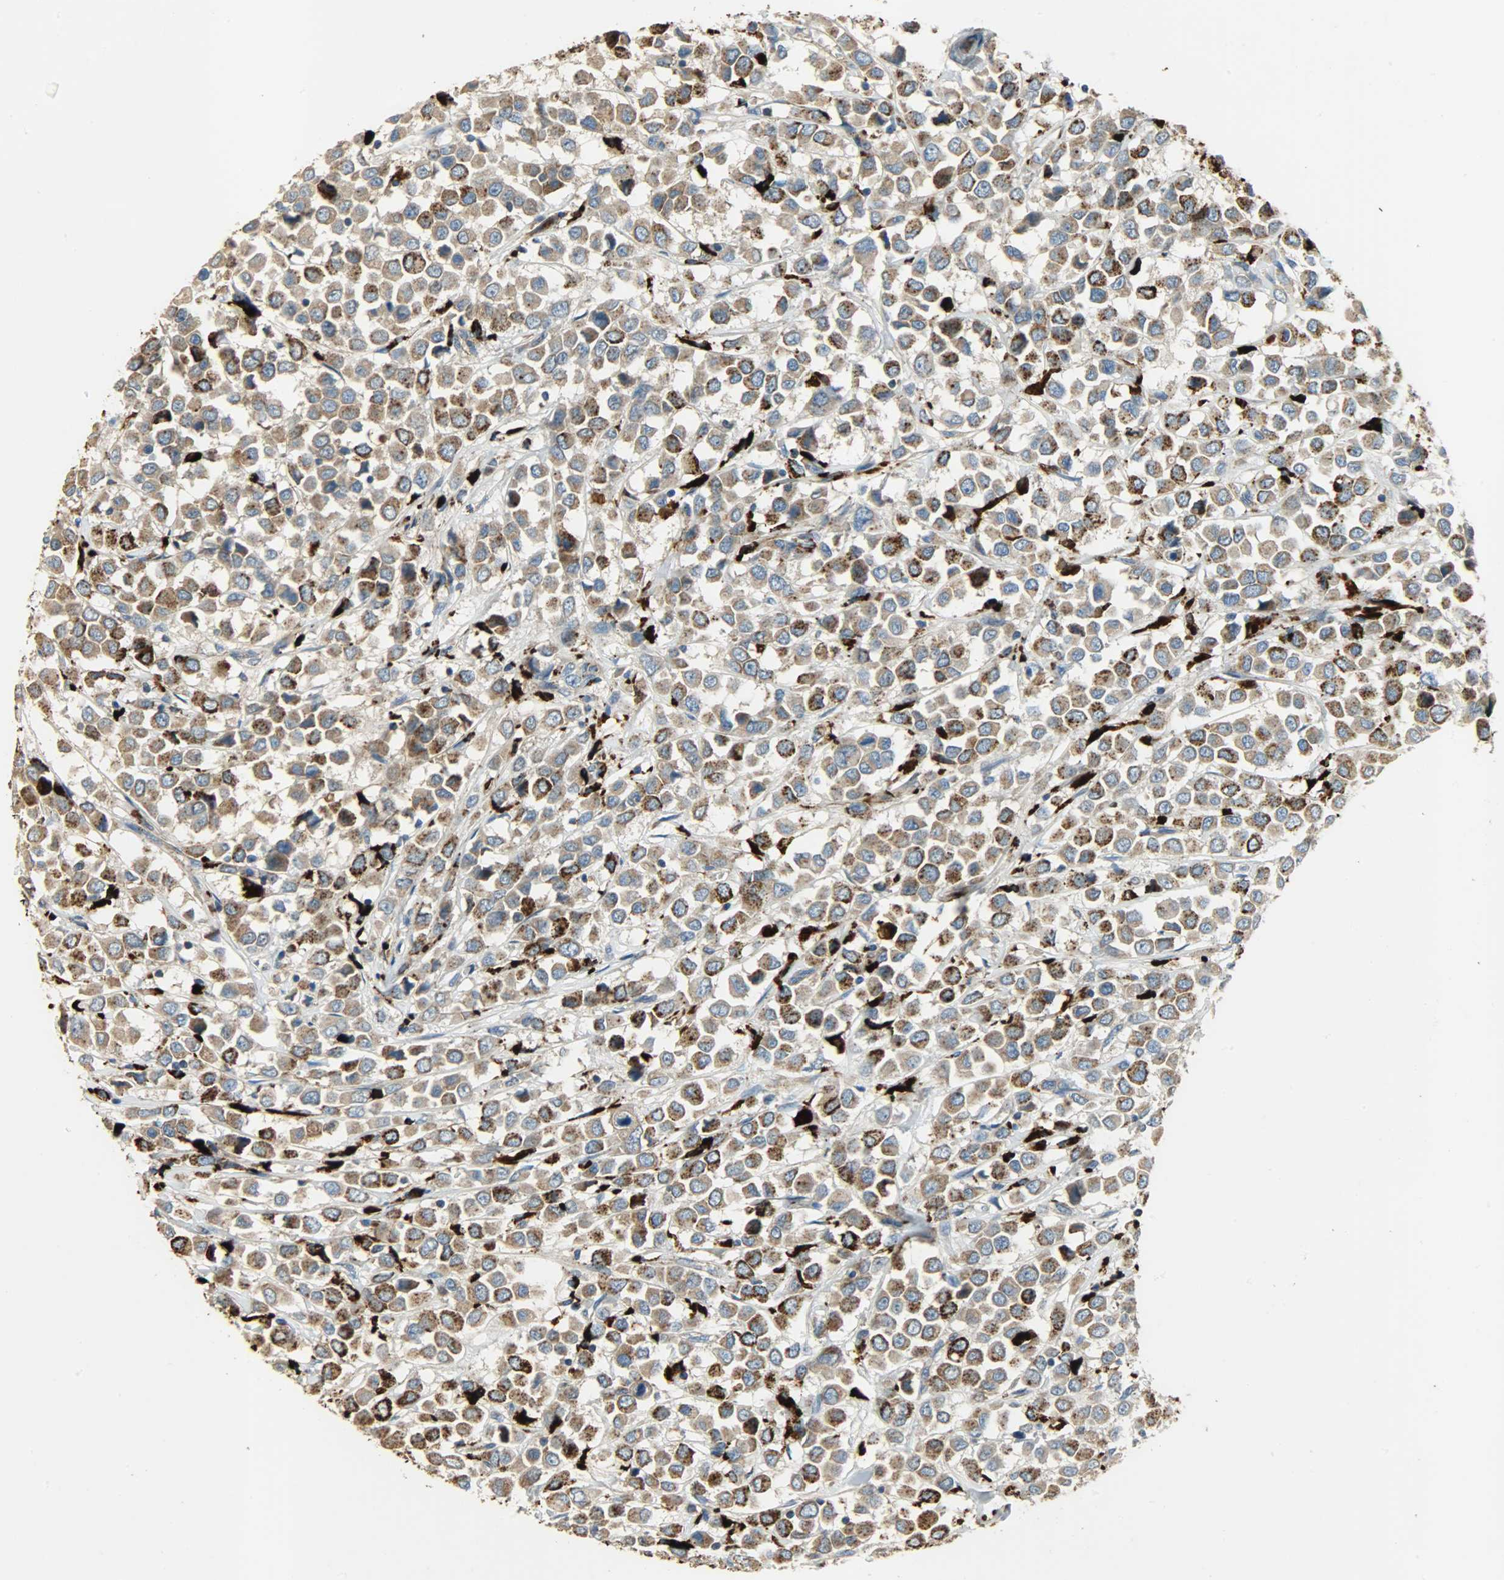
{"staining": {"intensity": "strong", "quantity": "25%-75%", "location": "cytoplasmic/membranous"}, "tissue": "breast cancer", "cell_type": "Tumor cells", "image_type": "cancer", "snomed": [{"axis": "morphology", "description": "Duct carcinoma"}, {"axis": "topography", "description": "Breast"}], "caption": "High-magnification brightfield microscopy of breast cancer stained with DAB (3,3'-diaminobenzidine) (brown) and counterstained with hematoxylin (blue). tumor cells exhibit strong cytoplasmic/membranous expression is present in about25%-75% of cells.", "gene": "ASAH1", "patient": {"sex": "female", "age": 61}}